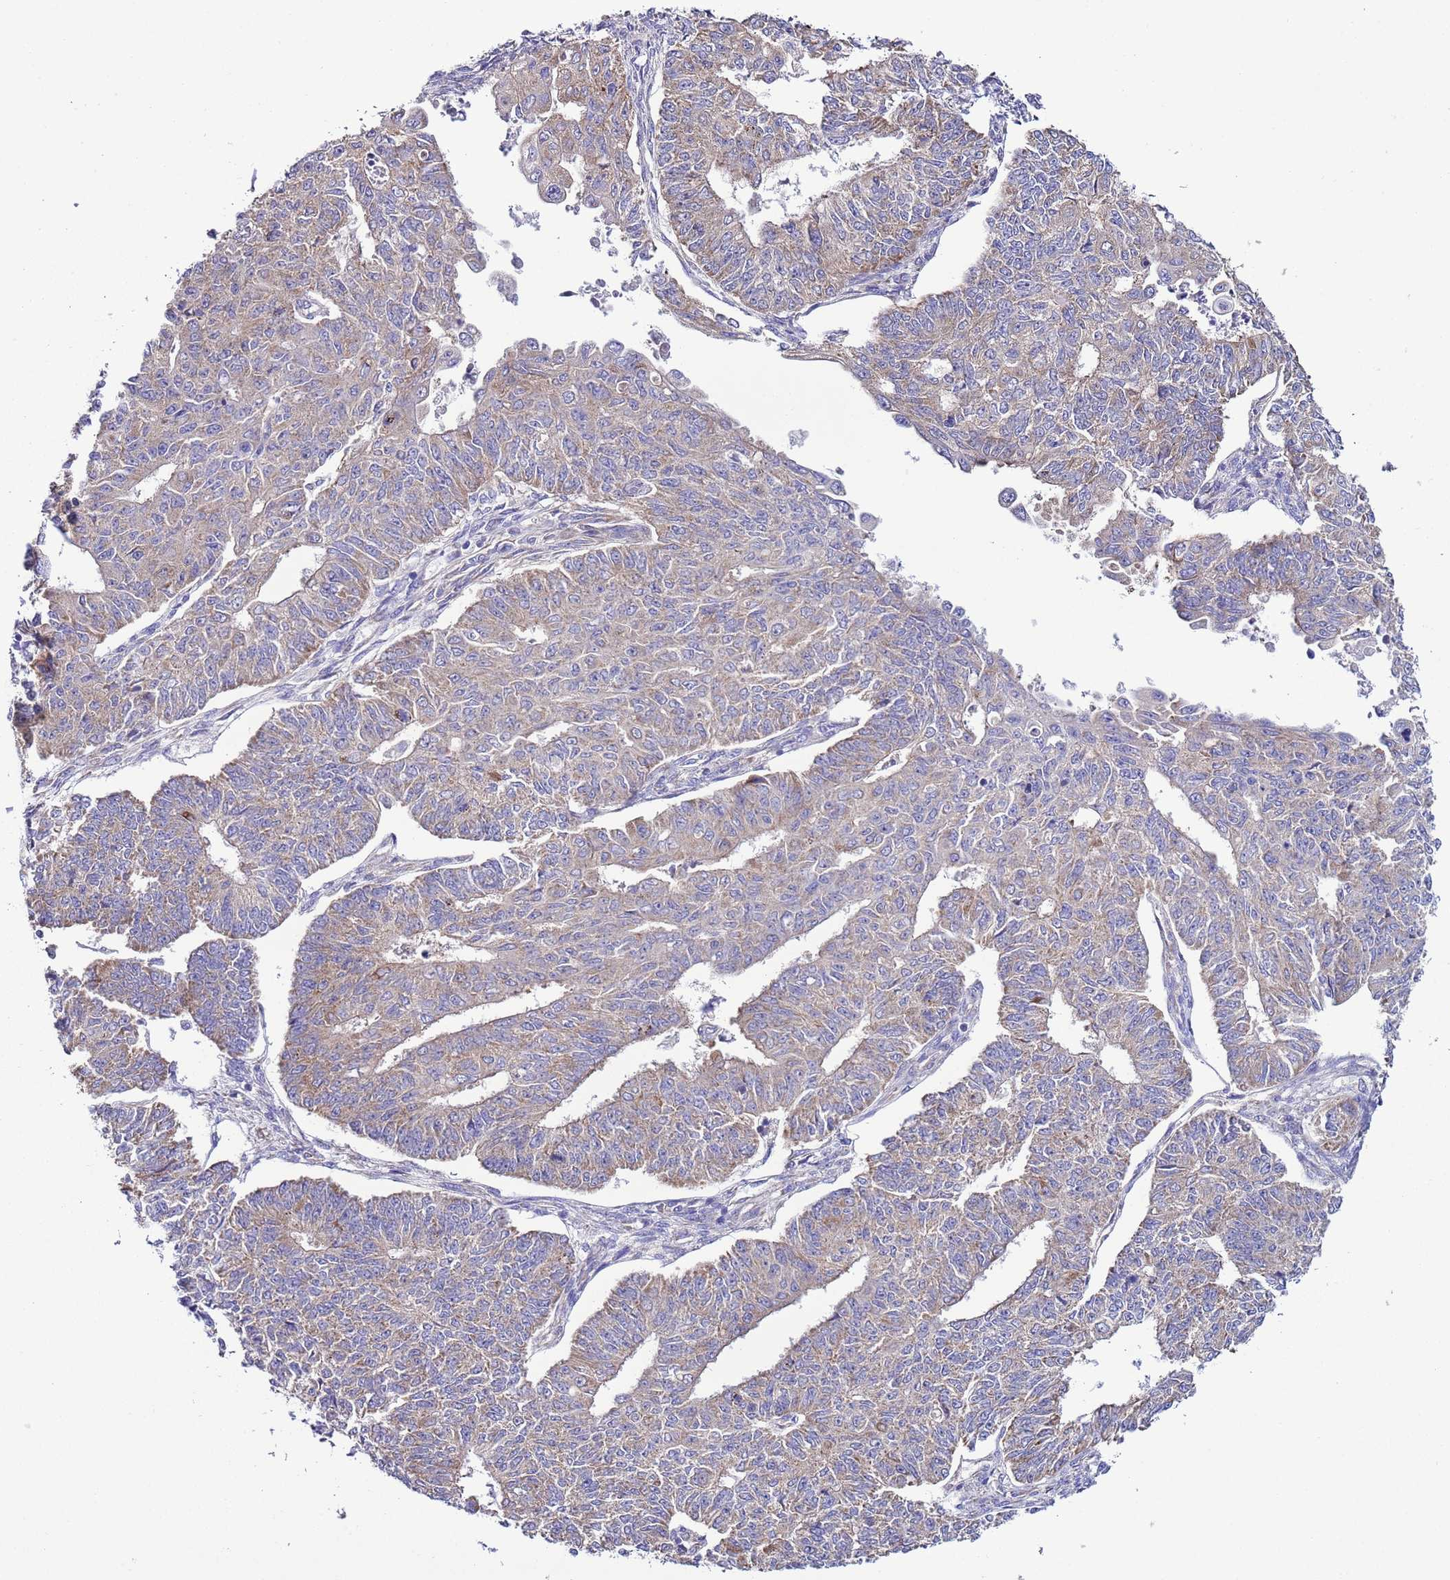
{"staining": {"intensity": "weak", "quantity": "25%-75%", "location": "cytoplasmic/membranous"}, "tissue": "endometrial cancer", "cell_type": "Tumor cells", "image_type": "cancer", "snomed": [{"axis": "morphology", "description": "Adenocarcinoma, NOS"}, {"axis": "topography", "description": "Endometrium"}], "caption": "Tumor cells display weak cytoplasmic/membranous staining in about 25%-75% of cells in endometrial cancer (adenocarcinoma).", "gene": "AHI1", "patient": {"sex": "female", "age": 32}}